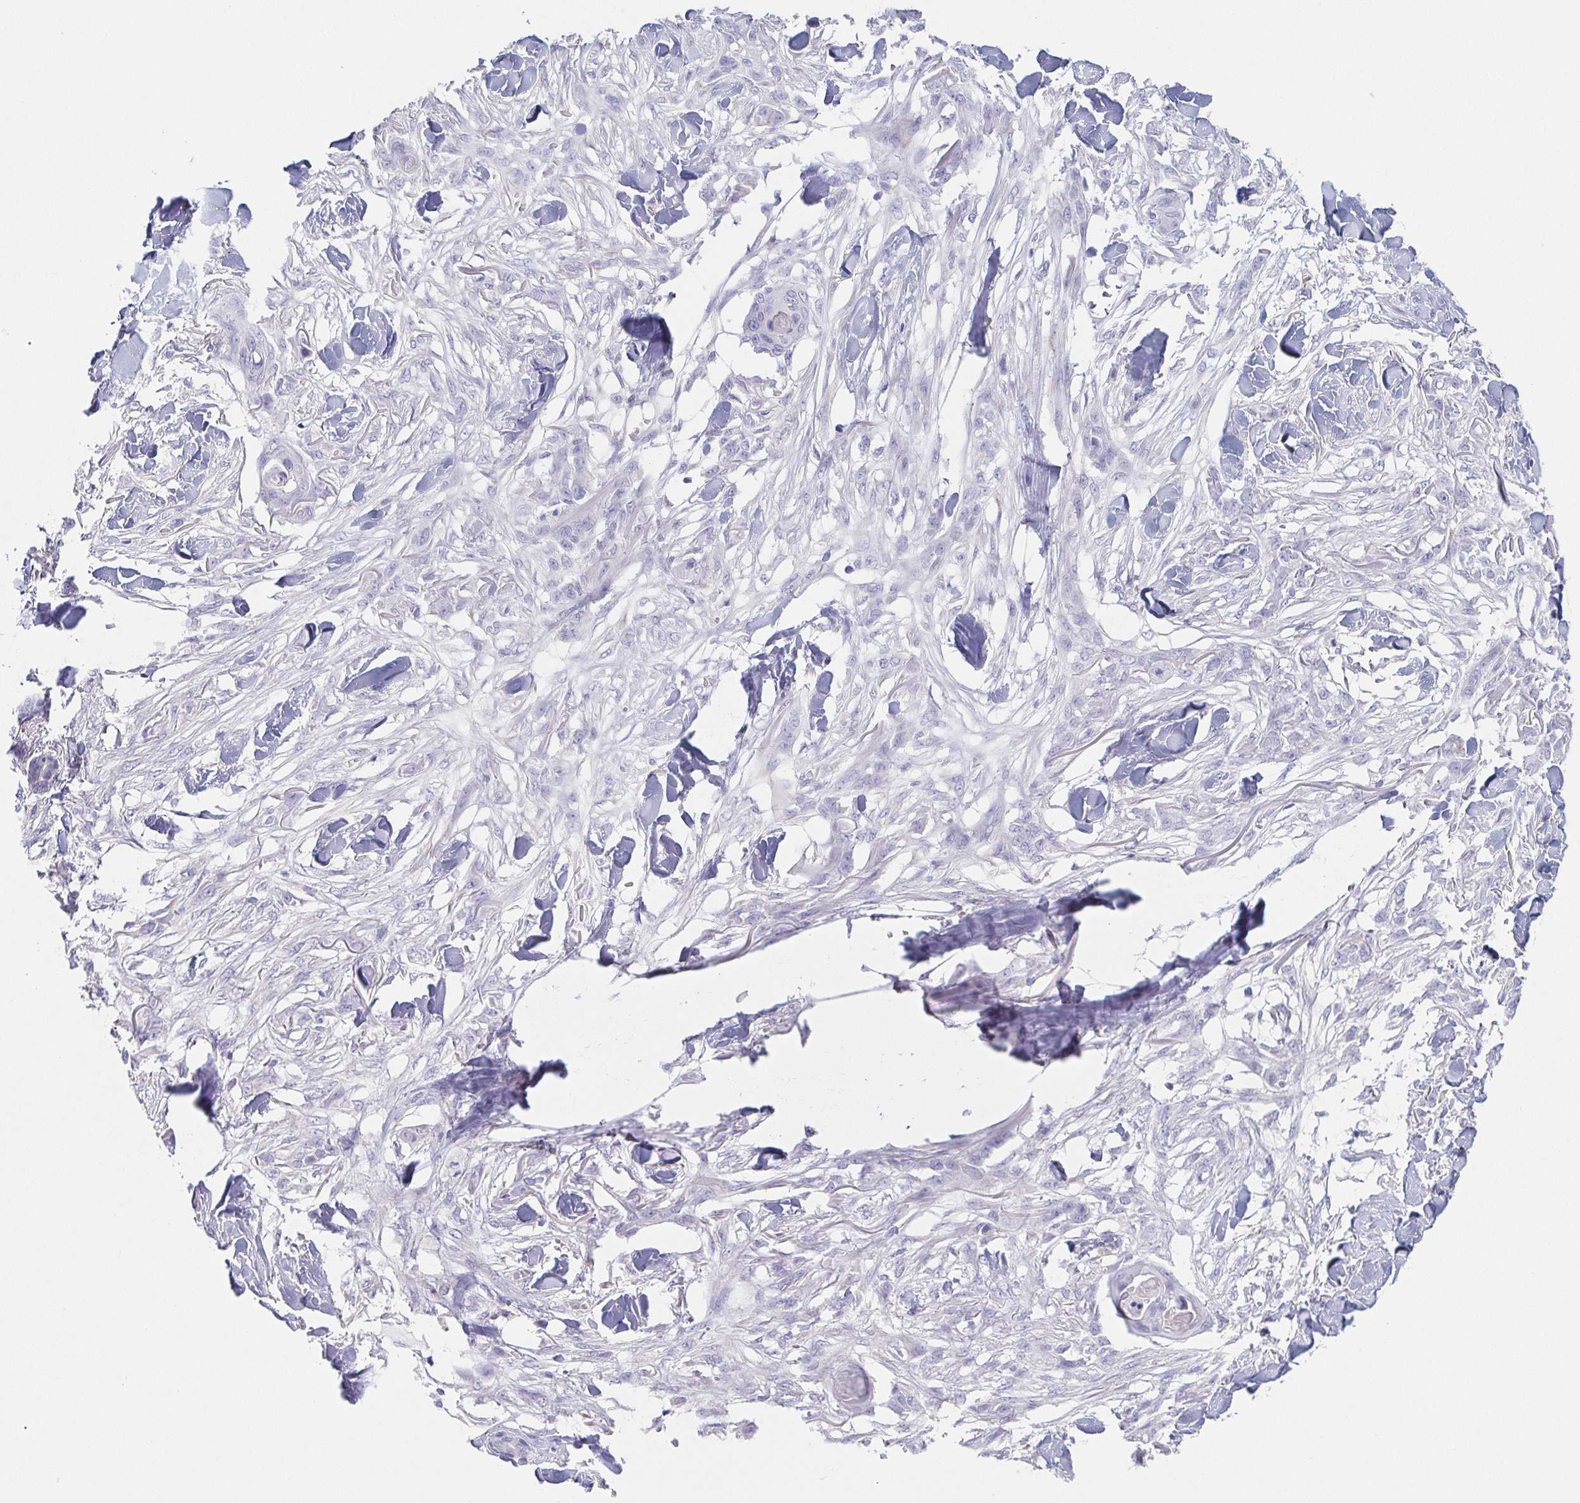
{"staining": {"intensity": "negative", "quantity": "none", "location": "none"}, "tissue": "skin cancer", "cell_type": "Tumor cells", "image_type": "cancer", "snomed": [{"axis": "morphology", "description": "Squamous cell carcinoma, NOS"}, {"axis": "topography", "description": "Skin"}], "caption": "DAB (3,3'-diaminobenzidine) immunohistochemical staining of human squamous cell carcinoma (skin) shows no significant staining in tumor cells.", "gene": "HDGFL1", "patient": {"sex": "female", "age": 59}}